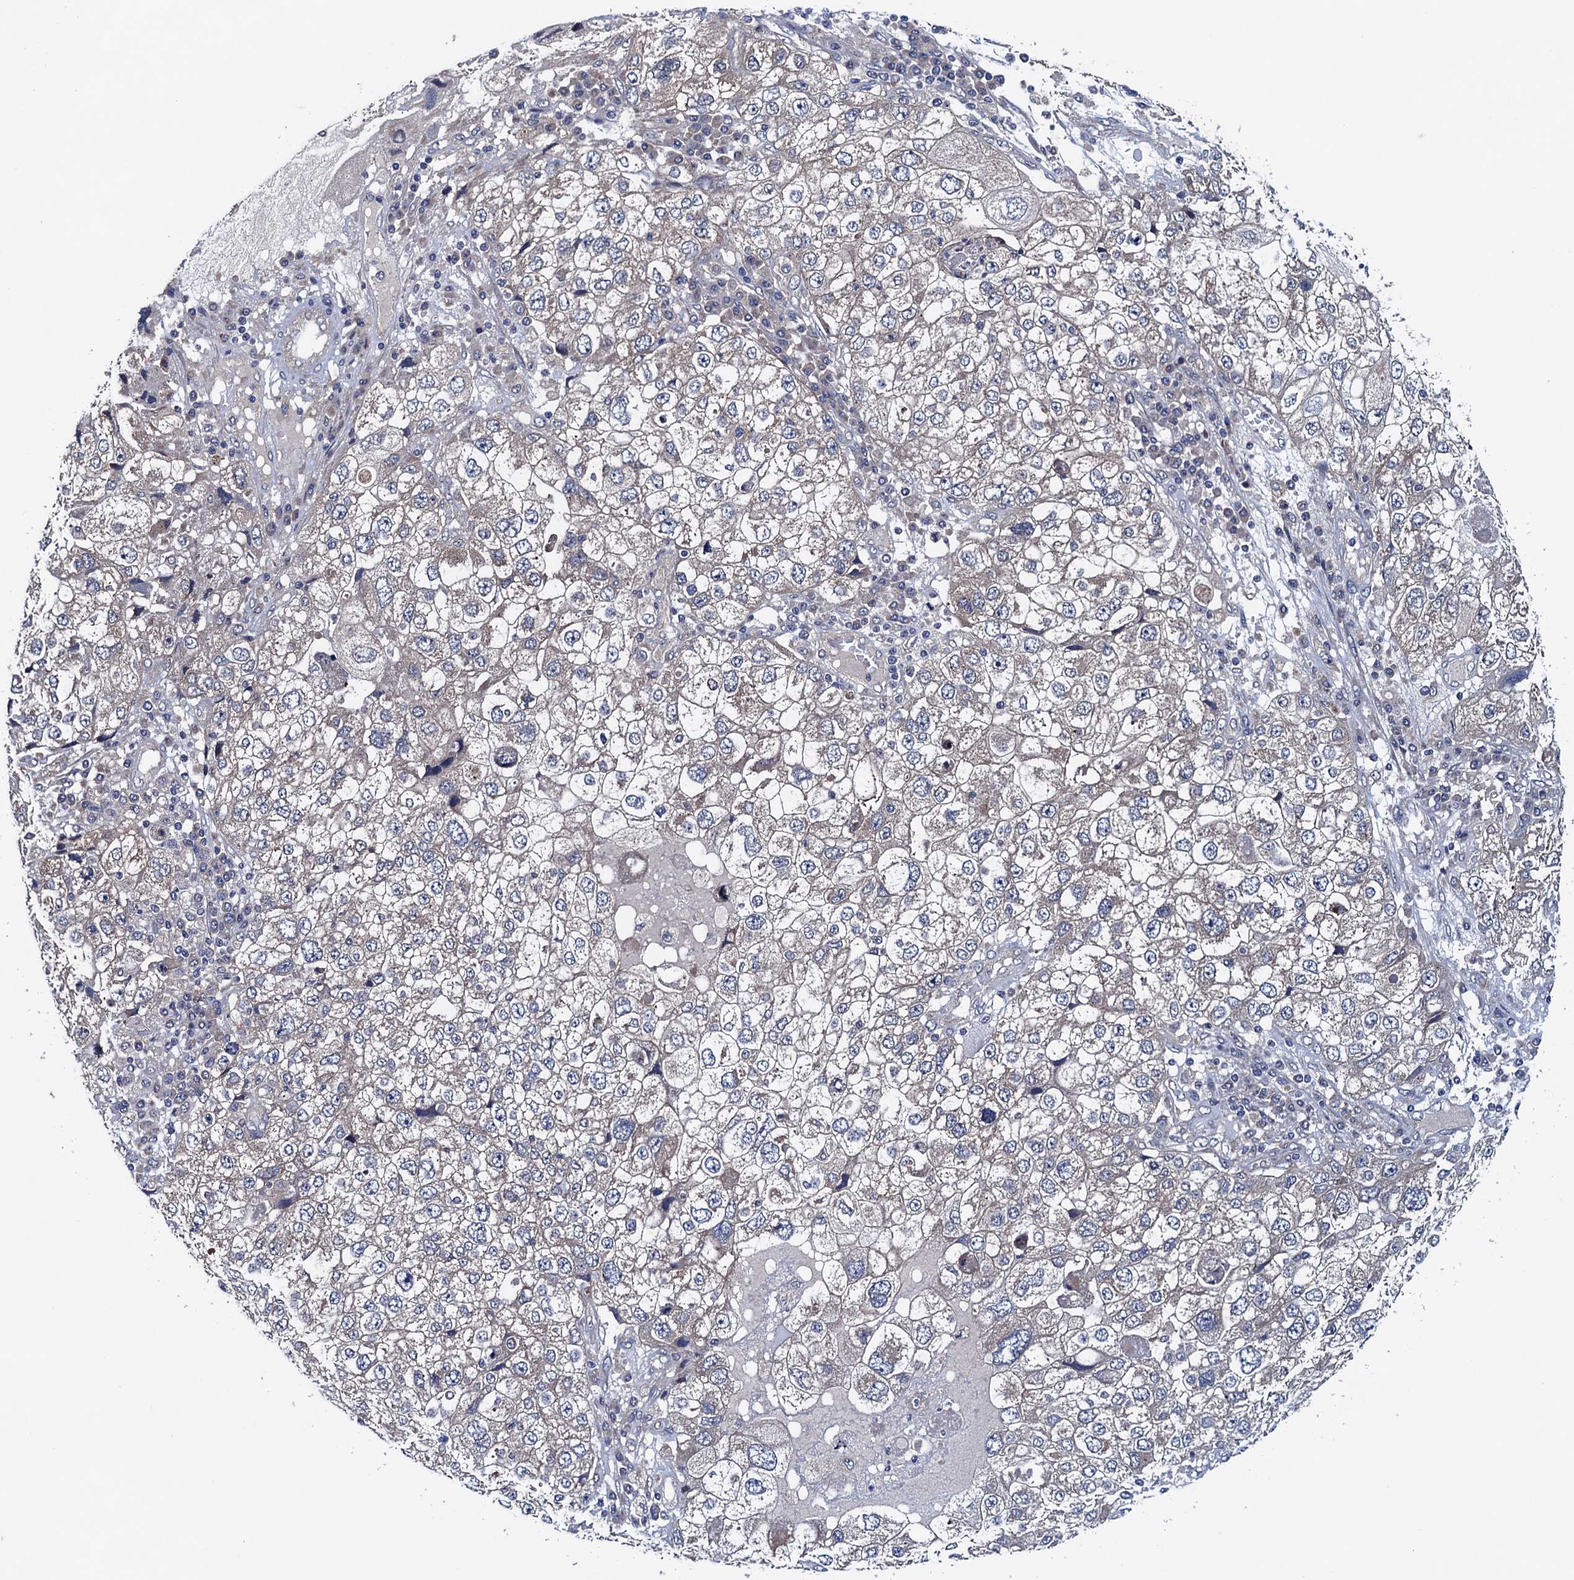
{"staining": {"intensity": "negative", "quantity": "none", "location": "none"}, "tissue": "endometrial cancer", "cell_type": "Tumor cells", "image_type": "cancer", "snomed": [{"axis": "morphology", "description": "Adenocarcinoma, NOS"}, {"axis": "topography", "description": "Endometrium"}], "caption": "The immunohistochemistry (IHC) image has no significant expression in tumor cells of endometrial cancer tissue. (DAB immunohistochemistry visualized using brightfield microscopy, high magnification).", "gene": "BLTP3B", "patient": {"sex": "female", "age": 49}}